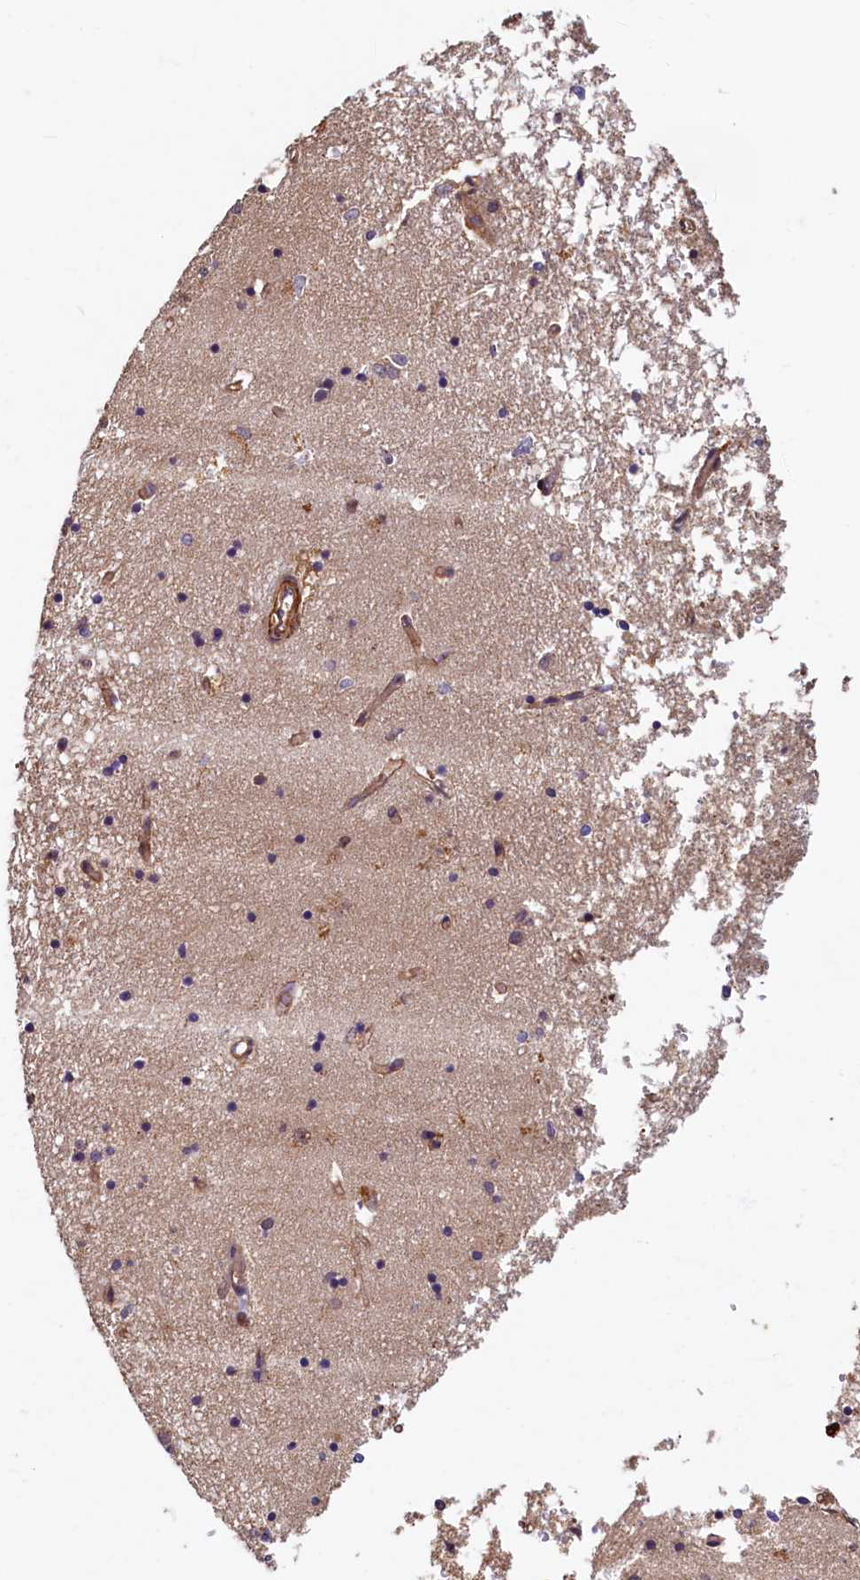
{"staining": {"intensity": "moderate", "quantity": "<25%", "location": "nuclear"}, "tissue": "hippocampus", "cell_type": "Glial cells", "image_type": "normal", "snomed": [{"axis": "morphology", "description": "Normal tissue, NOS"}, {"axis": "topography", "description": "Hippocampus"}], "caption": "Immunohistochemical staining of normal human hippocampus reveals moderate nuclear protein expression in approximately <25% of glial cells. (DAB (3,3'-diaminobenzidine) IHC with brightfield microscopy, high magnification).", "gene": "CCDC102B", "patient": {"sex": "male", "age": 70}}